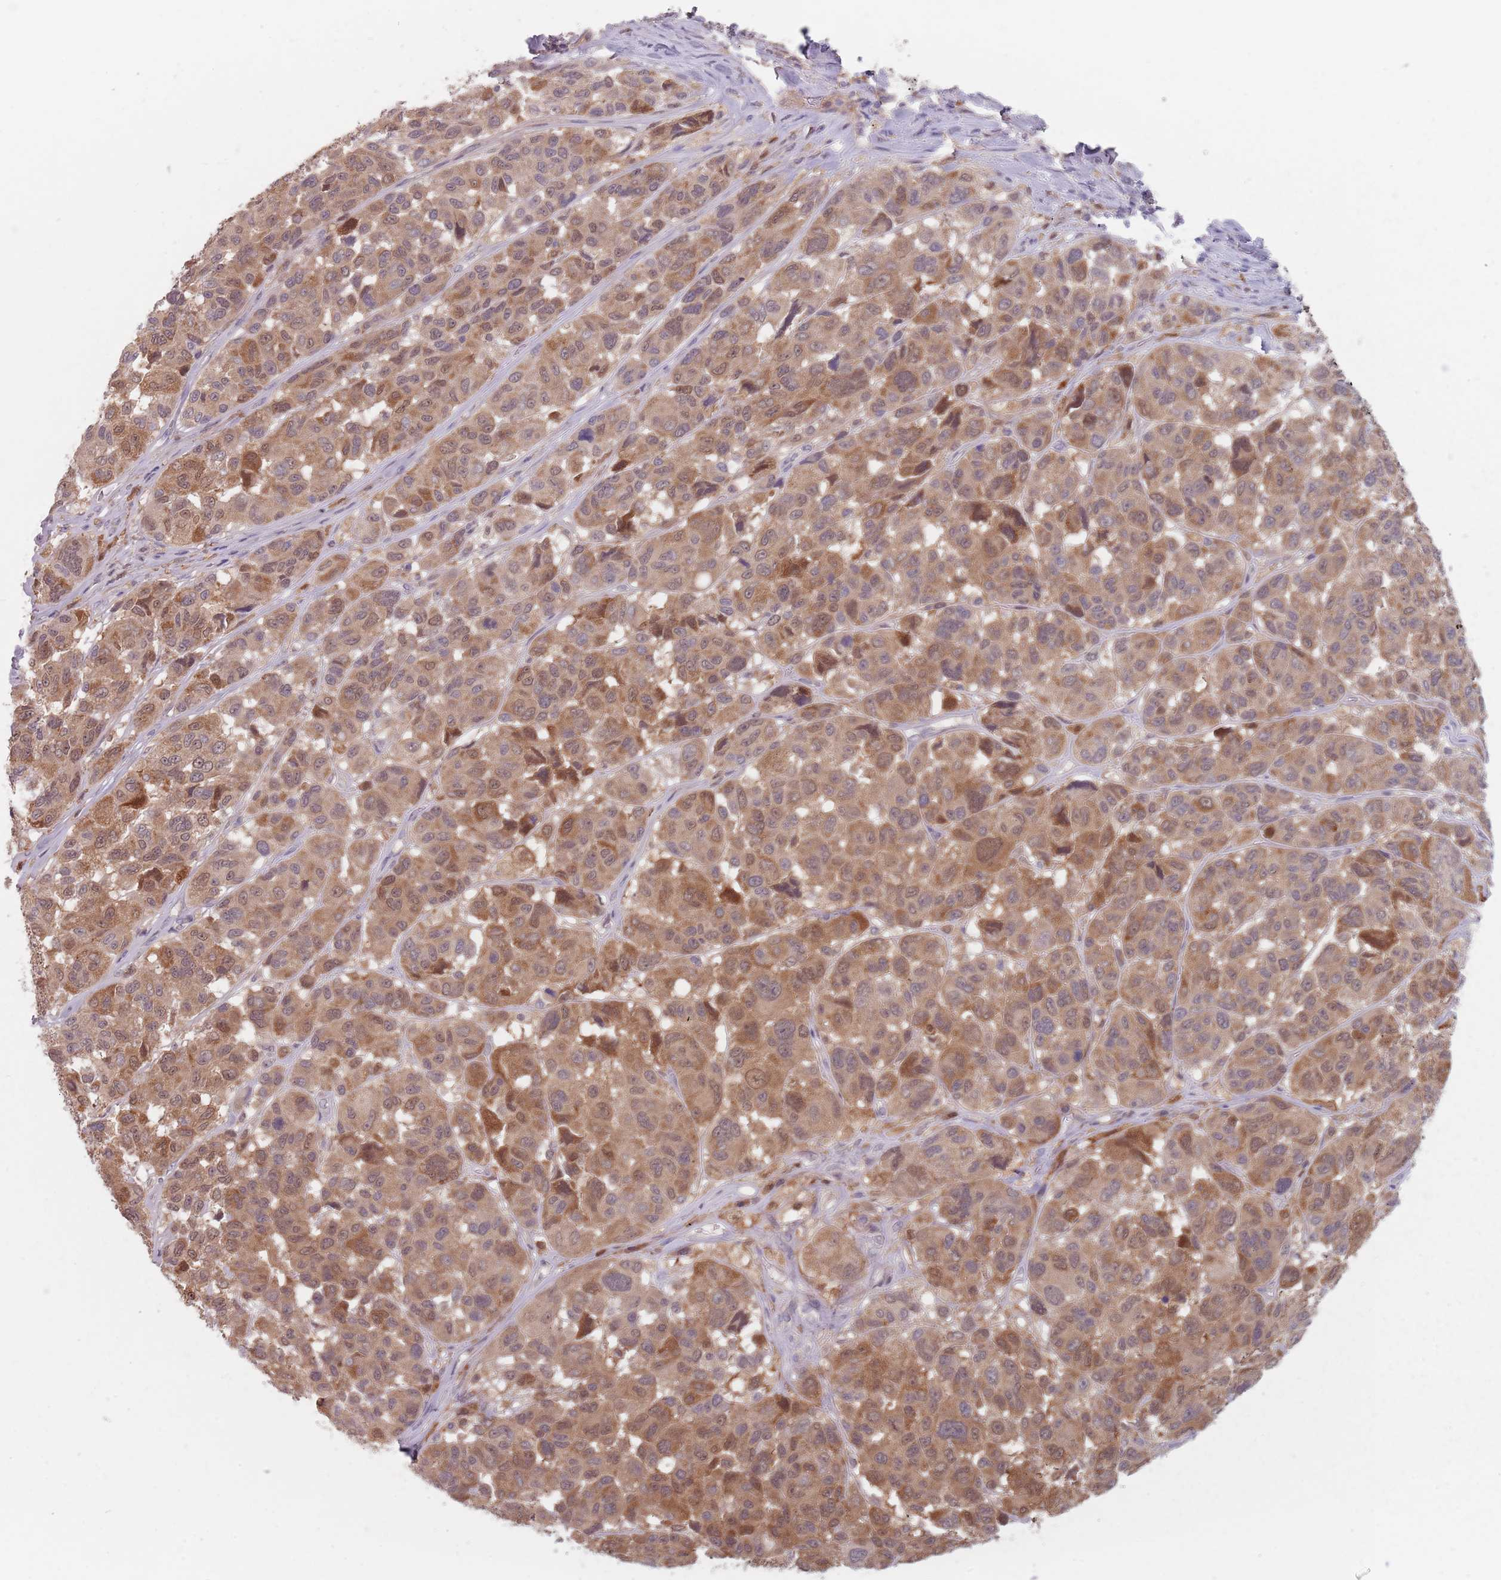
{"staining": {"intensity": "moderate", "quantity": ">75%", "location": "cytoplasmic/membranous,nuclear"}, "tissue": "melanoma", "cell_type": "Tumor cells", "image_type": "cancer", "snomed": [{"axis": "morphology", "description": "Malignant melanoma, NOS"}, {"axis": "topography", "description": "Skin"}], "caption": "A brown stain shows moderate cytoplasmic/membranous and nuclear positivity of a protein in human melanoma tumor cells. (DAB IHC, brown staining for protein, blue staining for nuclei).", "gene": "NAXE", "patient": {"sex": "female", "age": 66}}